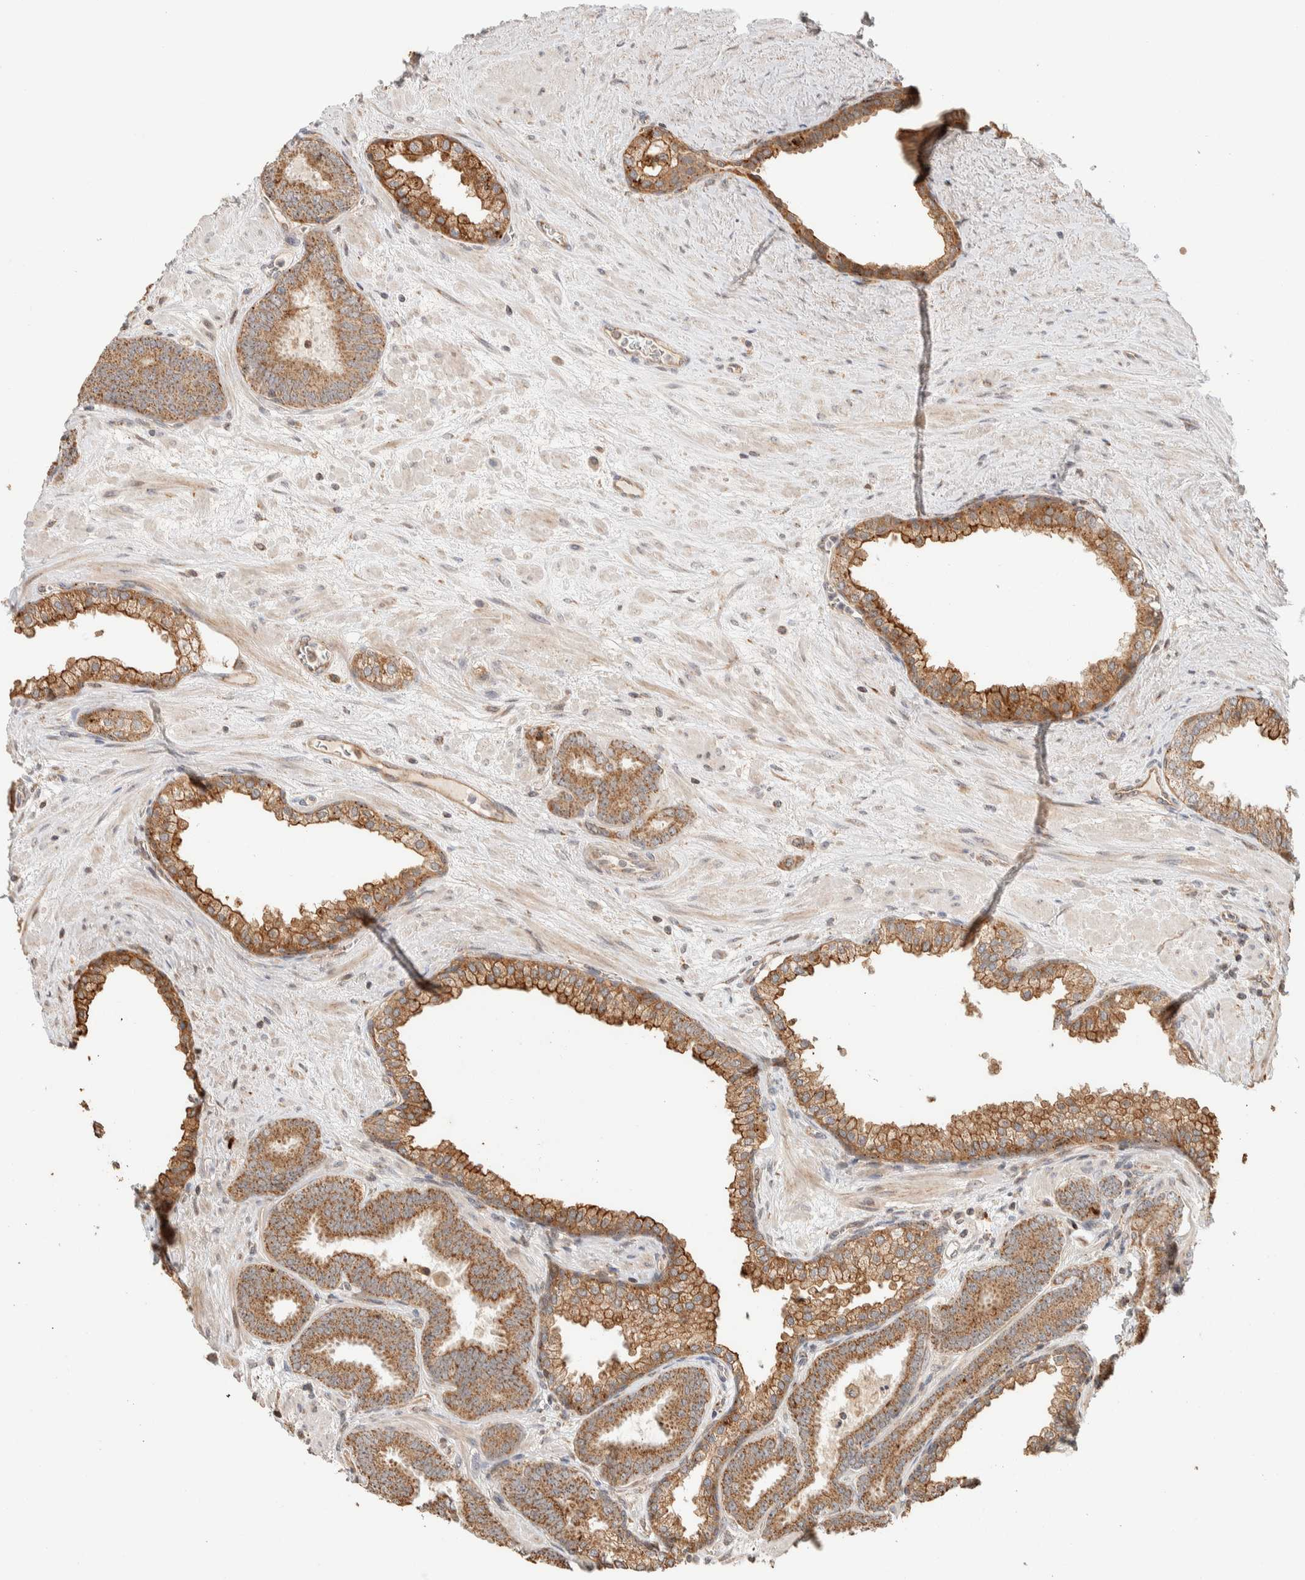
{"staining": {"intensity": "moderate", "quantity": ">75%", "location": "cytoplasmic/membranous"}, "tissue": "prostate cancer", "cell_type": "Tumor cells", "image_type": "cancer", "snomed": [{"axis": "morphology", "description": "Adenocarcinoma, Low grade"}, {"axis": "topography", "description": "Prostate"}], "caption": "Human prostate adenocarcinoma (low-grade) stained for a protein (brown) exhibits moderate cytoplasmic/membranous positive staining in approximately >75% of tumor cells.", "gene": "KIF9", "patient": {"sex": "male", "age": 62}}